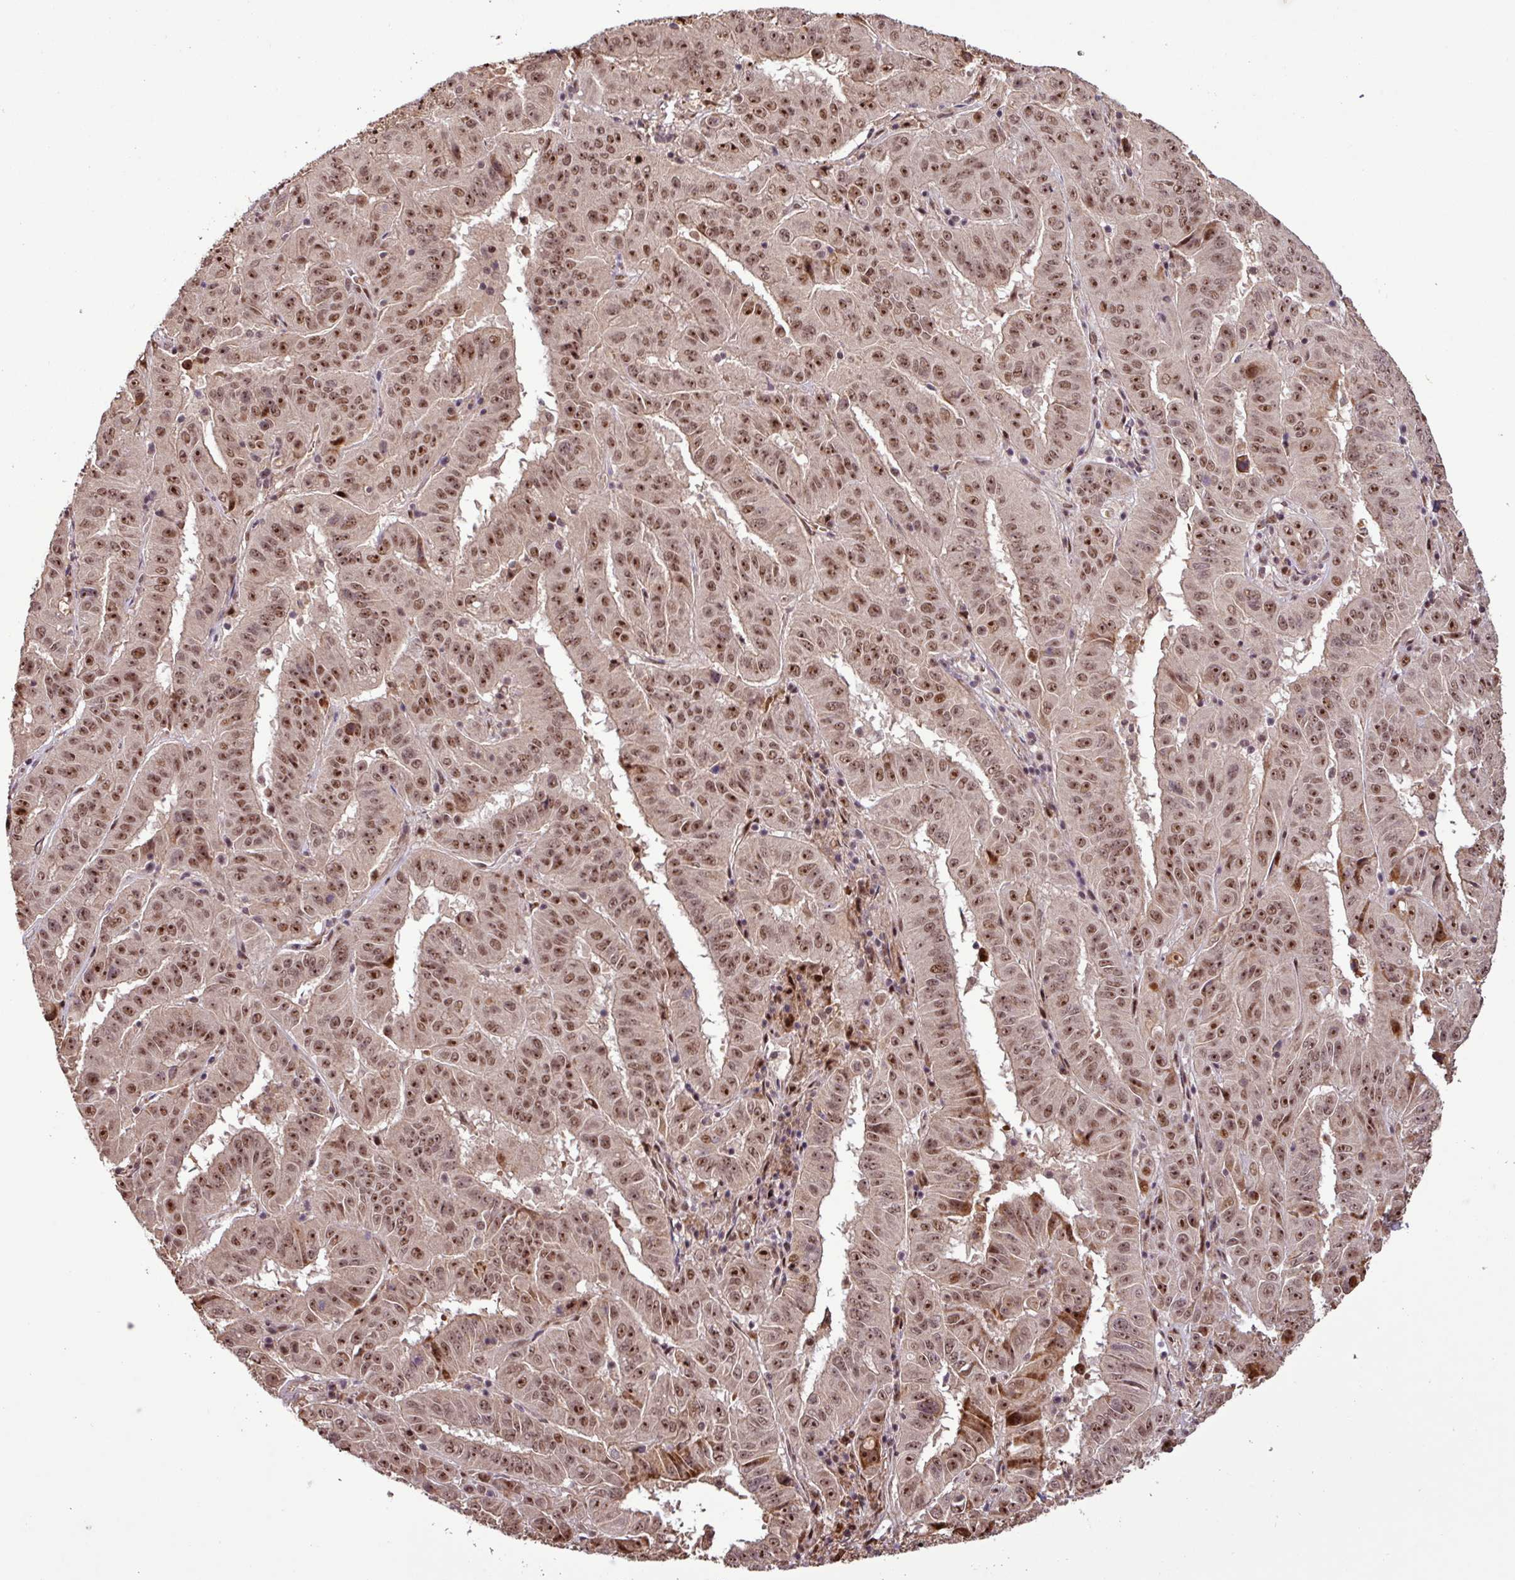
{"staining": {"intensity": "moderate", "quantity": ">75%", "location": "nuclear"}, "tissue": "pancreatic cancer", "cell_type": "Tumor cells", "image_type": "cancer", "snomed": [{"axis": "morphology", "description": "Adenocarcinoma, NOS"}, {"axis": "topography", "description": "Pancreas"}], "caption": "Protein analysis of pancreatic cancer tissue exhibits moderate nuclear staining in about >75% of tumor cells.", "gene": "SLC22A24", "patient": {"sex": "male", "age": 63}}